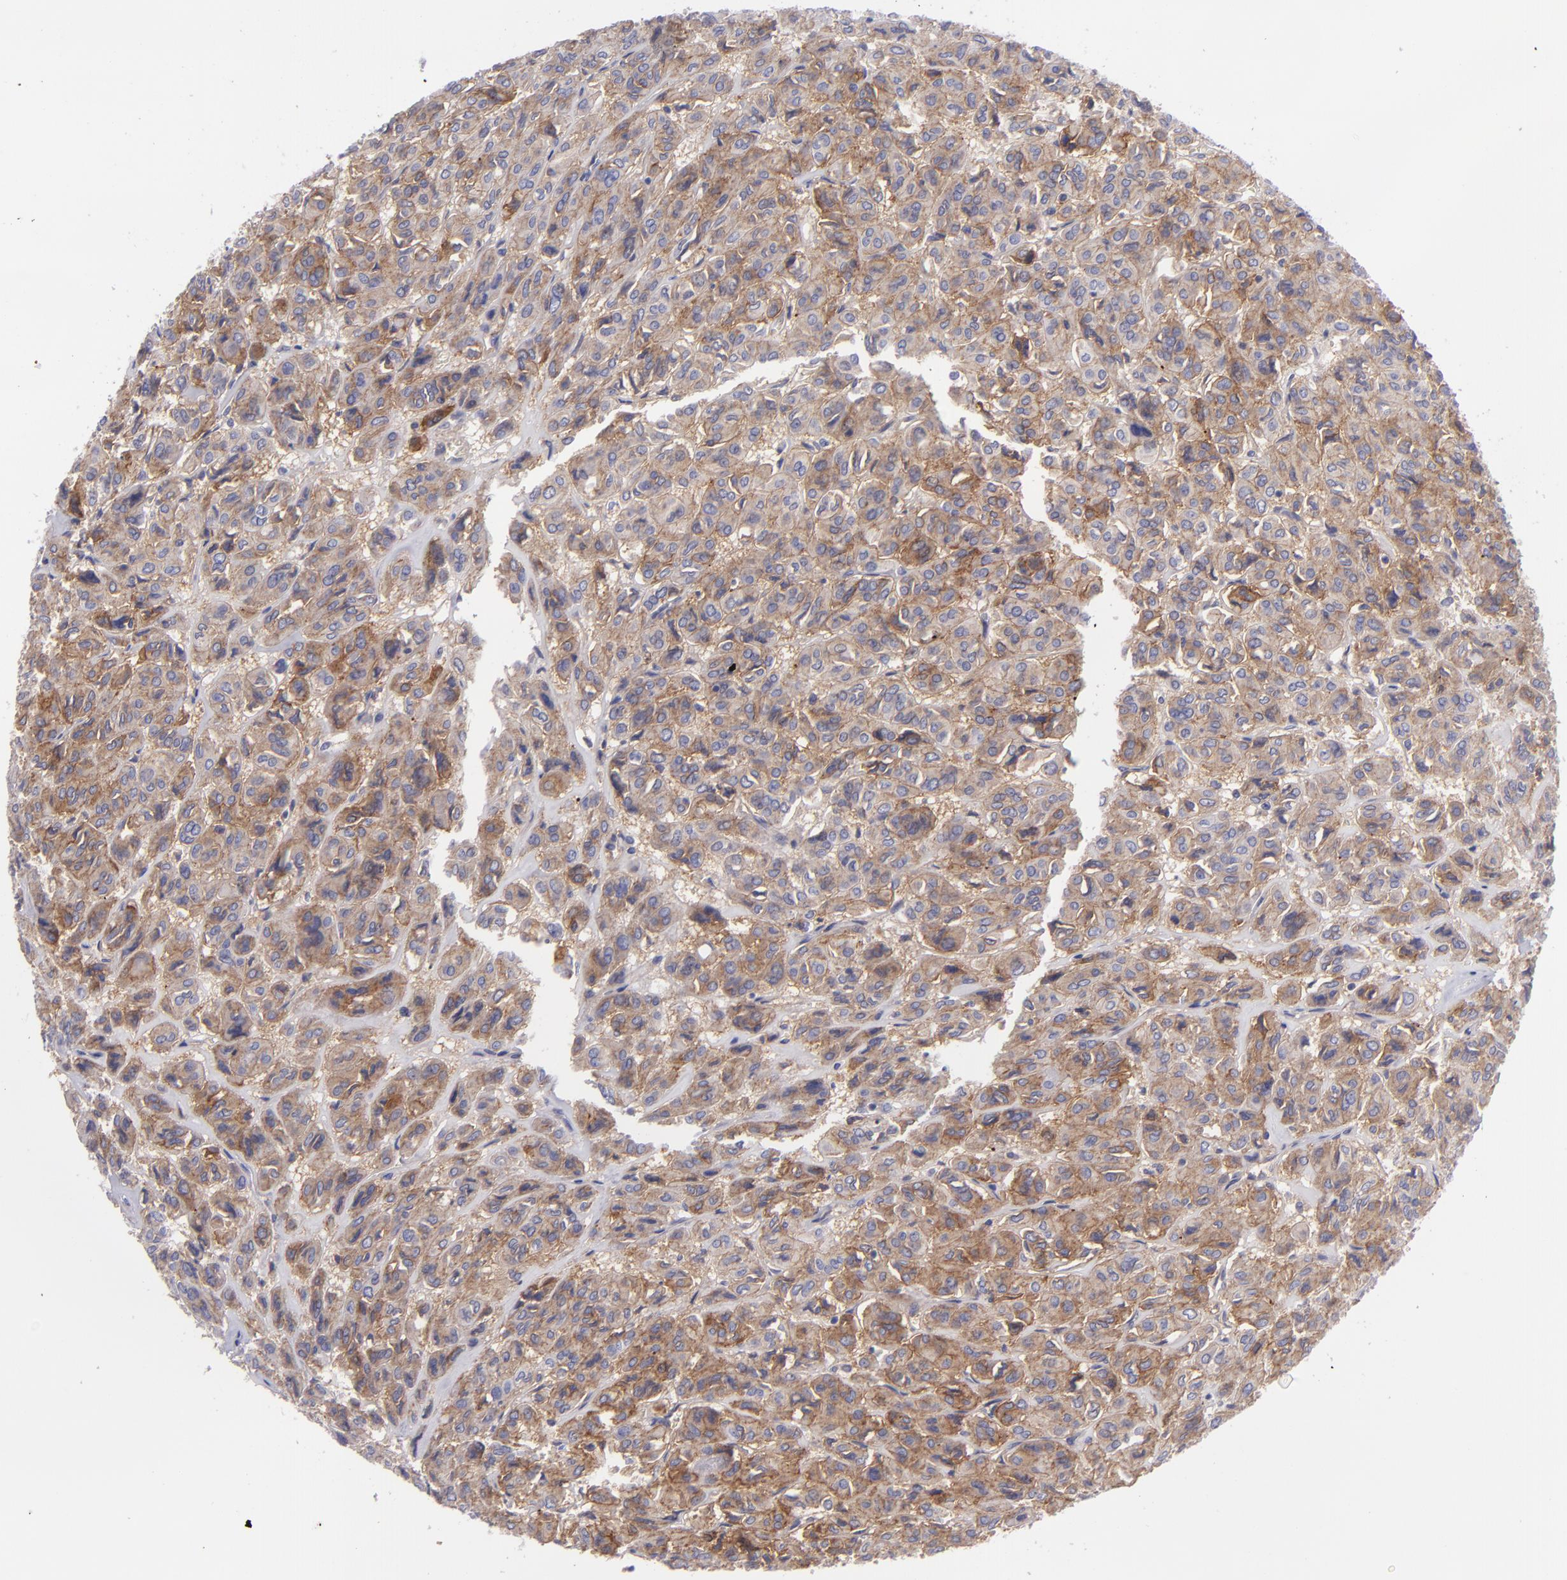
{"staining": {"intensity": "moderate", "quantity": ">75%", "location": "cytoplasmic/membranous"}, "tissue": "thyroid cancer", "cell_type": "Tumor cells", "image_type": "cancer", "snomed": [{"axis": "morphology", "description": "Follicular adenoma carcinoma, NOS"}, {"axis": "topography", "description": "Thyroid gland"}], "caption": "DAB (3,3'-diaminobenzidine) immunohistochemical staining of human thyroid follicular adenoma carcinoma reveals moderate cytoplasmic/membranous protein positivity in about >75% of tumor cells.", "gene": "BSG", "patient": {"sex": "female", "age": 71}}